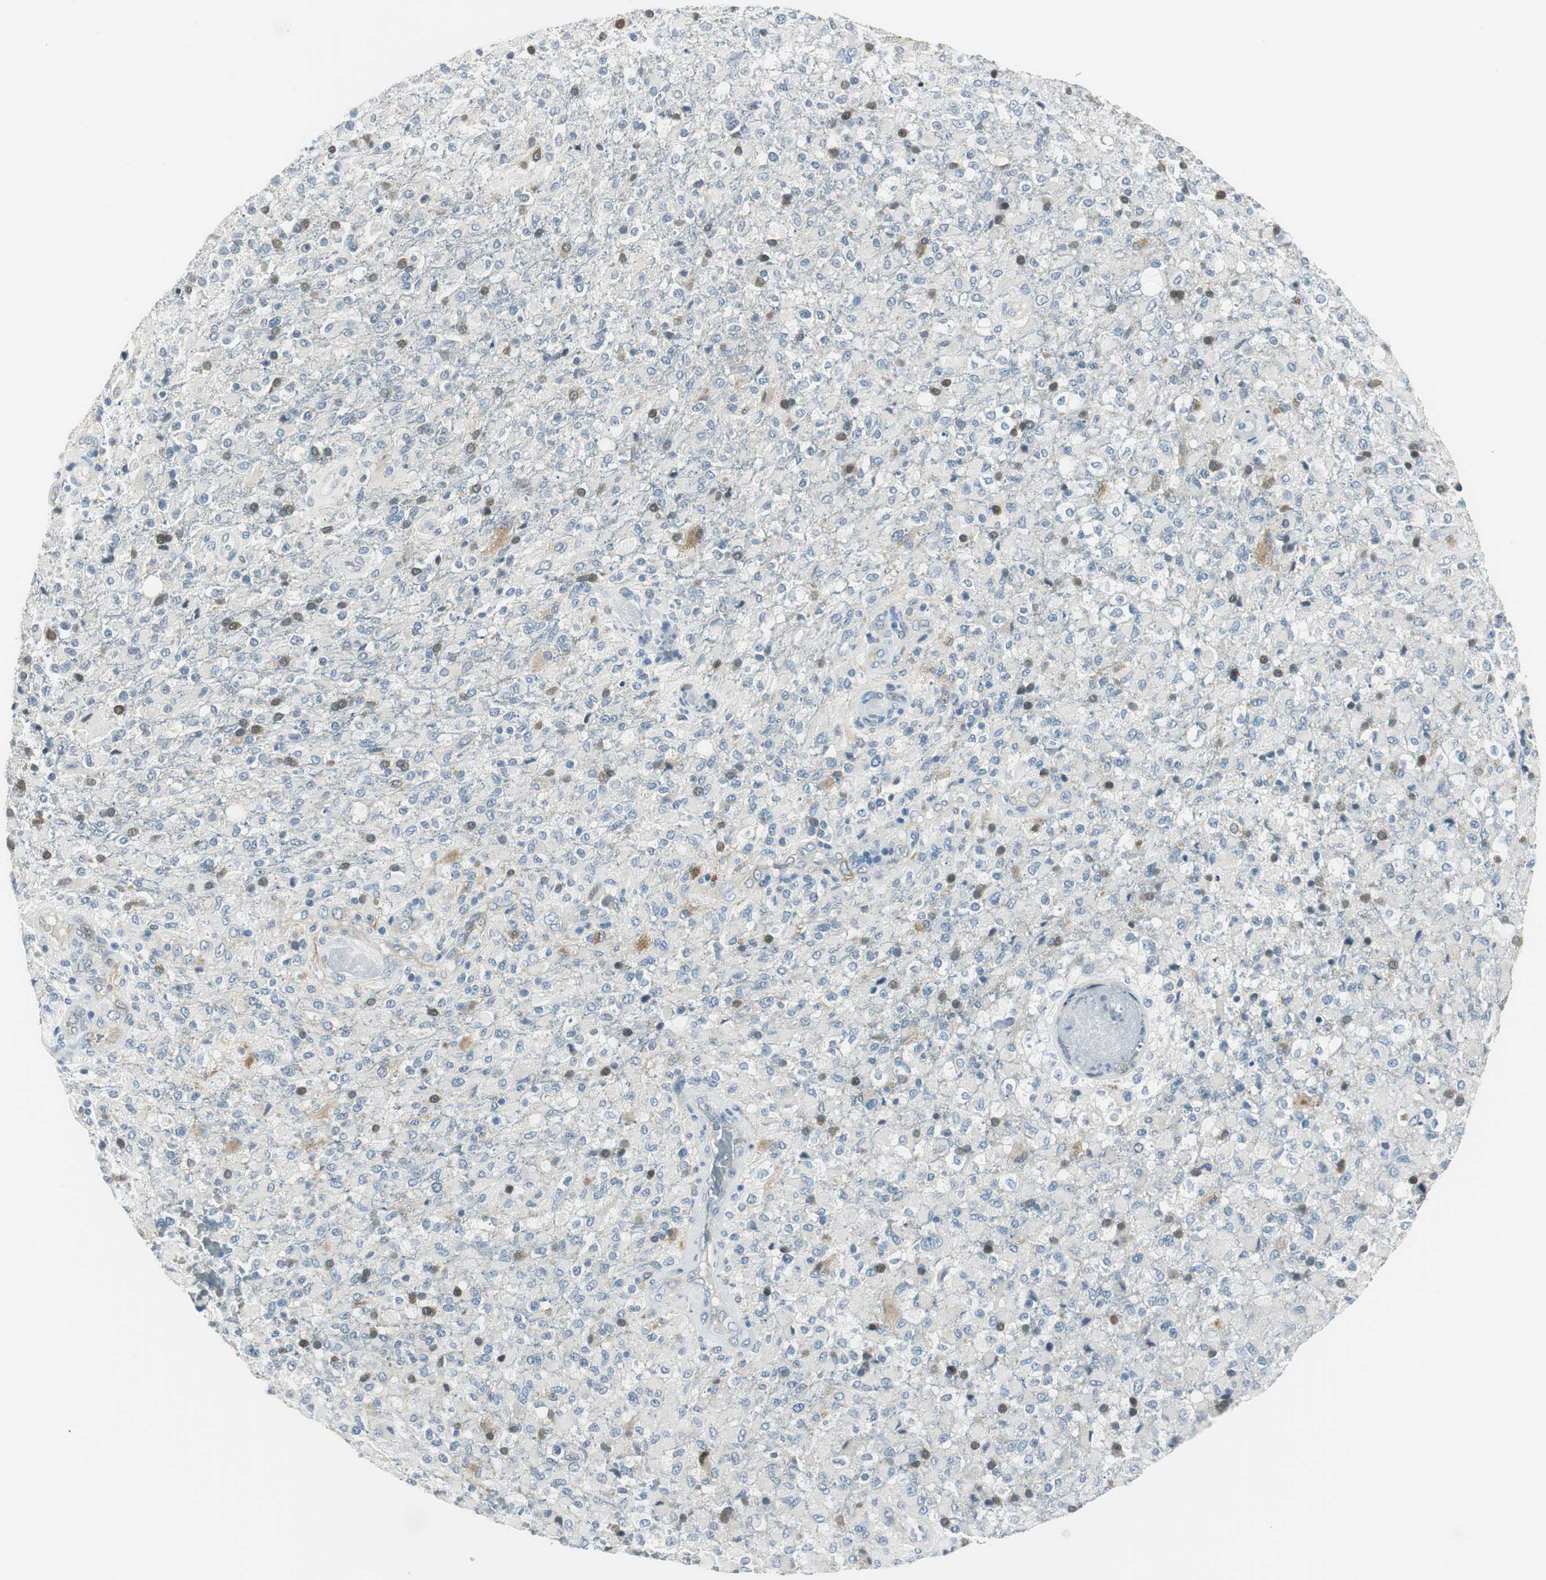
{"staining": {"intensity": "weak", "quantity": "<25%", "location": "cytoplasmic/membranous"}, "tissue": "glioma", "cell_type": "Tumor cells", "image_type": "cancer", "snomed": [{"axis": "morphology", "description": "Glioma, malignant, High grade"}, {"axis": "topography", "description": "Brain"}], "caption": "Tumor cells show no significant staining in glioma.", "gene": "ME1", "patient": {"sex": "male", "age": 71}}